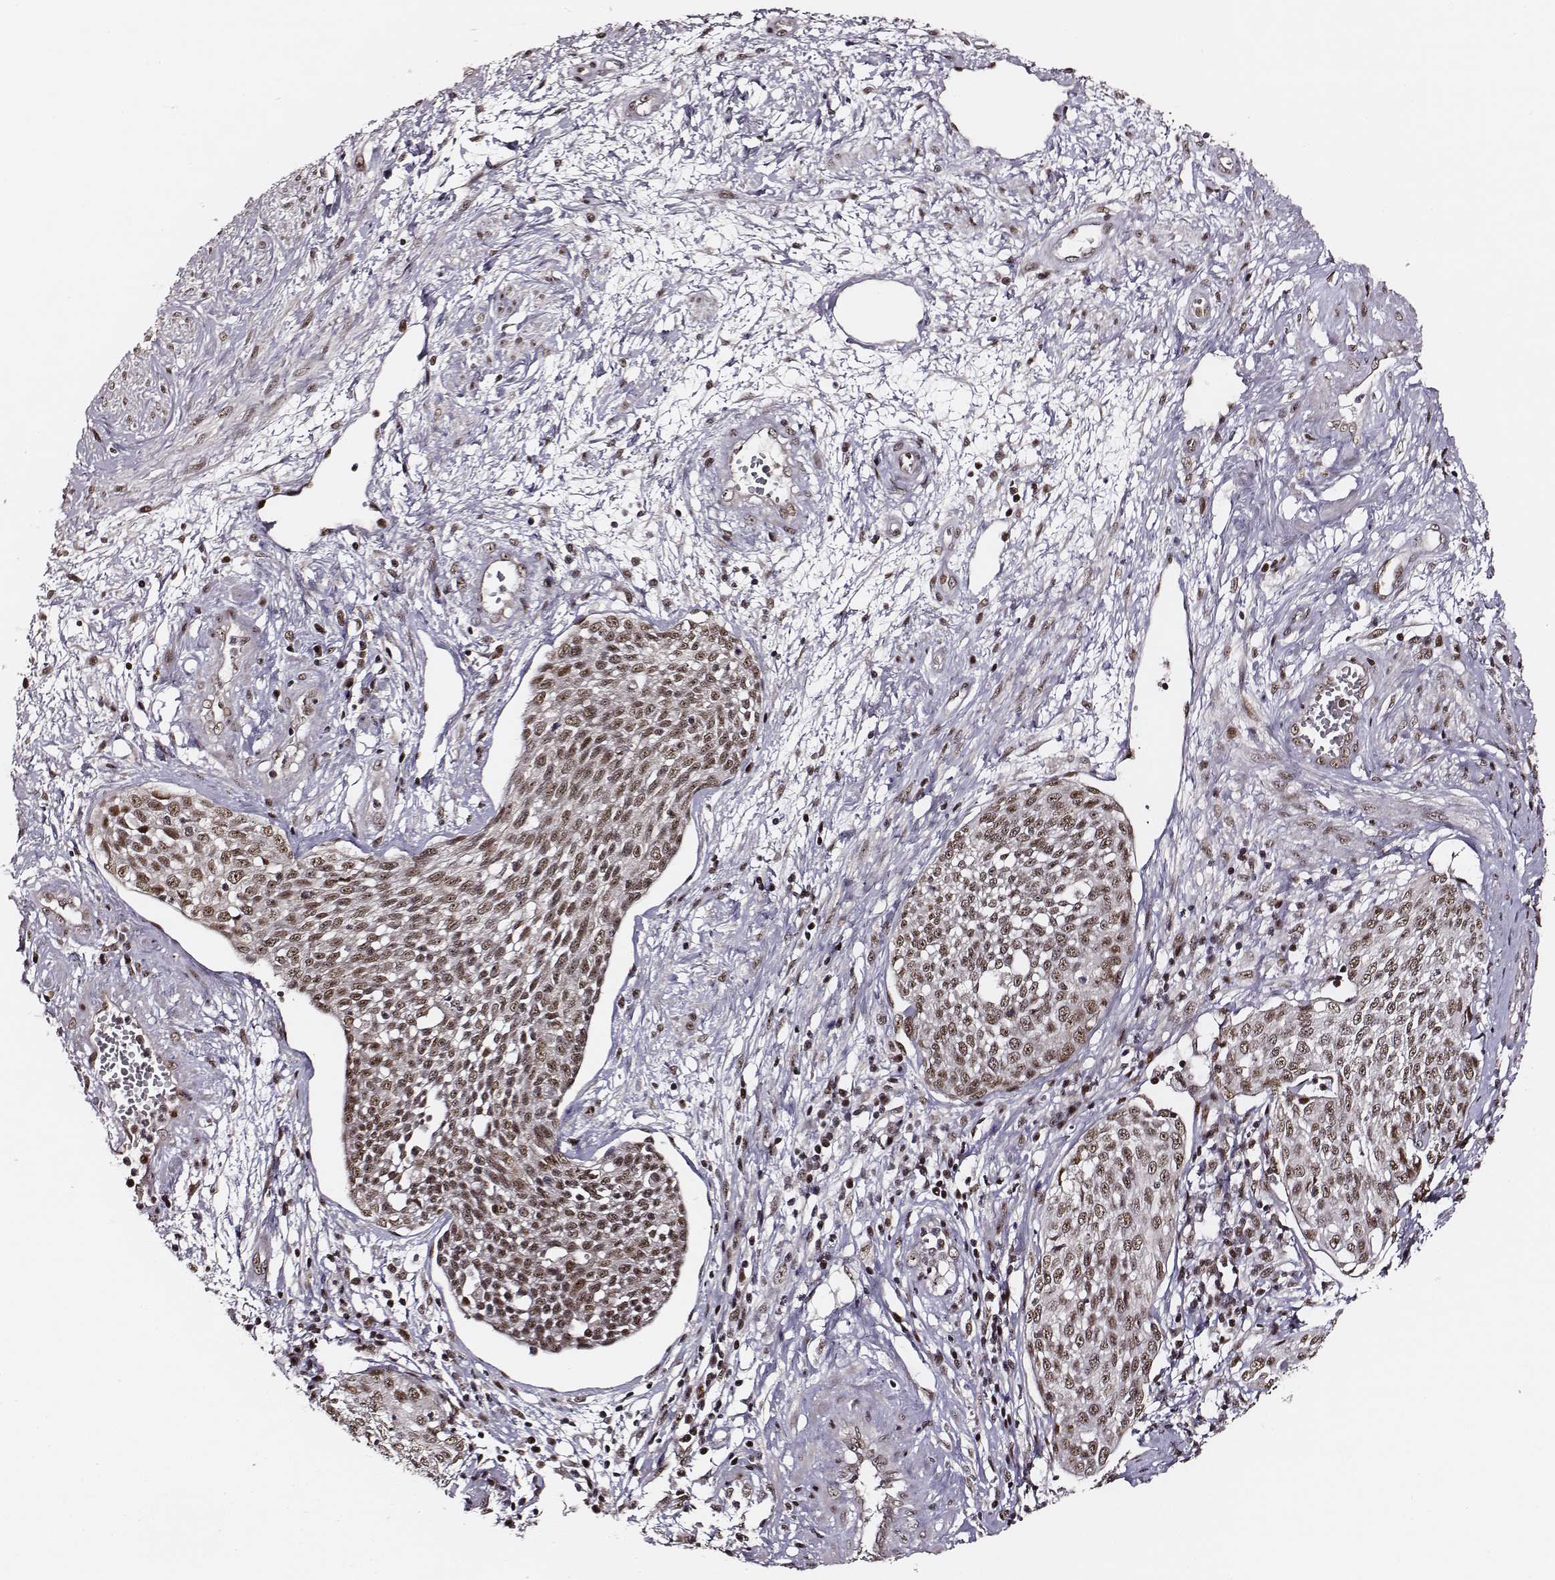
{"staining": {"intensity": "moderate", "quantity": ">75%", "location": "nuclear"}, "tissue": "cervical cancer", "cell_type": "Tumor cells", "image_type": "cancer", "snomed": [{"axis": "morphology", "description": "Squamous cell carcinoma, NOS"}, {"axis": "topography", "description": "Cervix"}], "caption": "Immunohistochemistry (IHC) photomicrograph of neoplastic tissue: cervical cancer (squamous cell carcinoma) stained using IHC demonstrates medium levels of moderate protein expression localized specifically in the nuclear of tumor cells, appearing as a nuclear brown color.", "gene": "PPARA", "patient": {"sex": "female", "age": 34}}